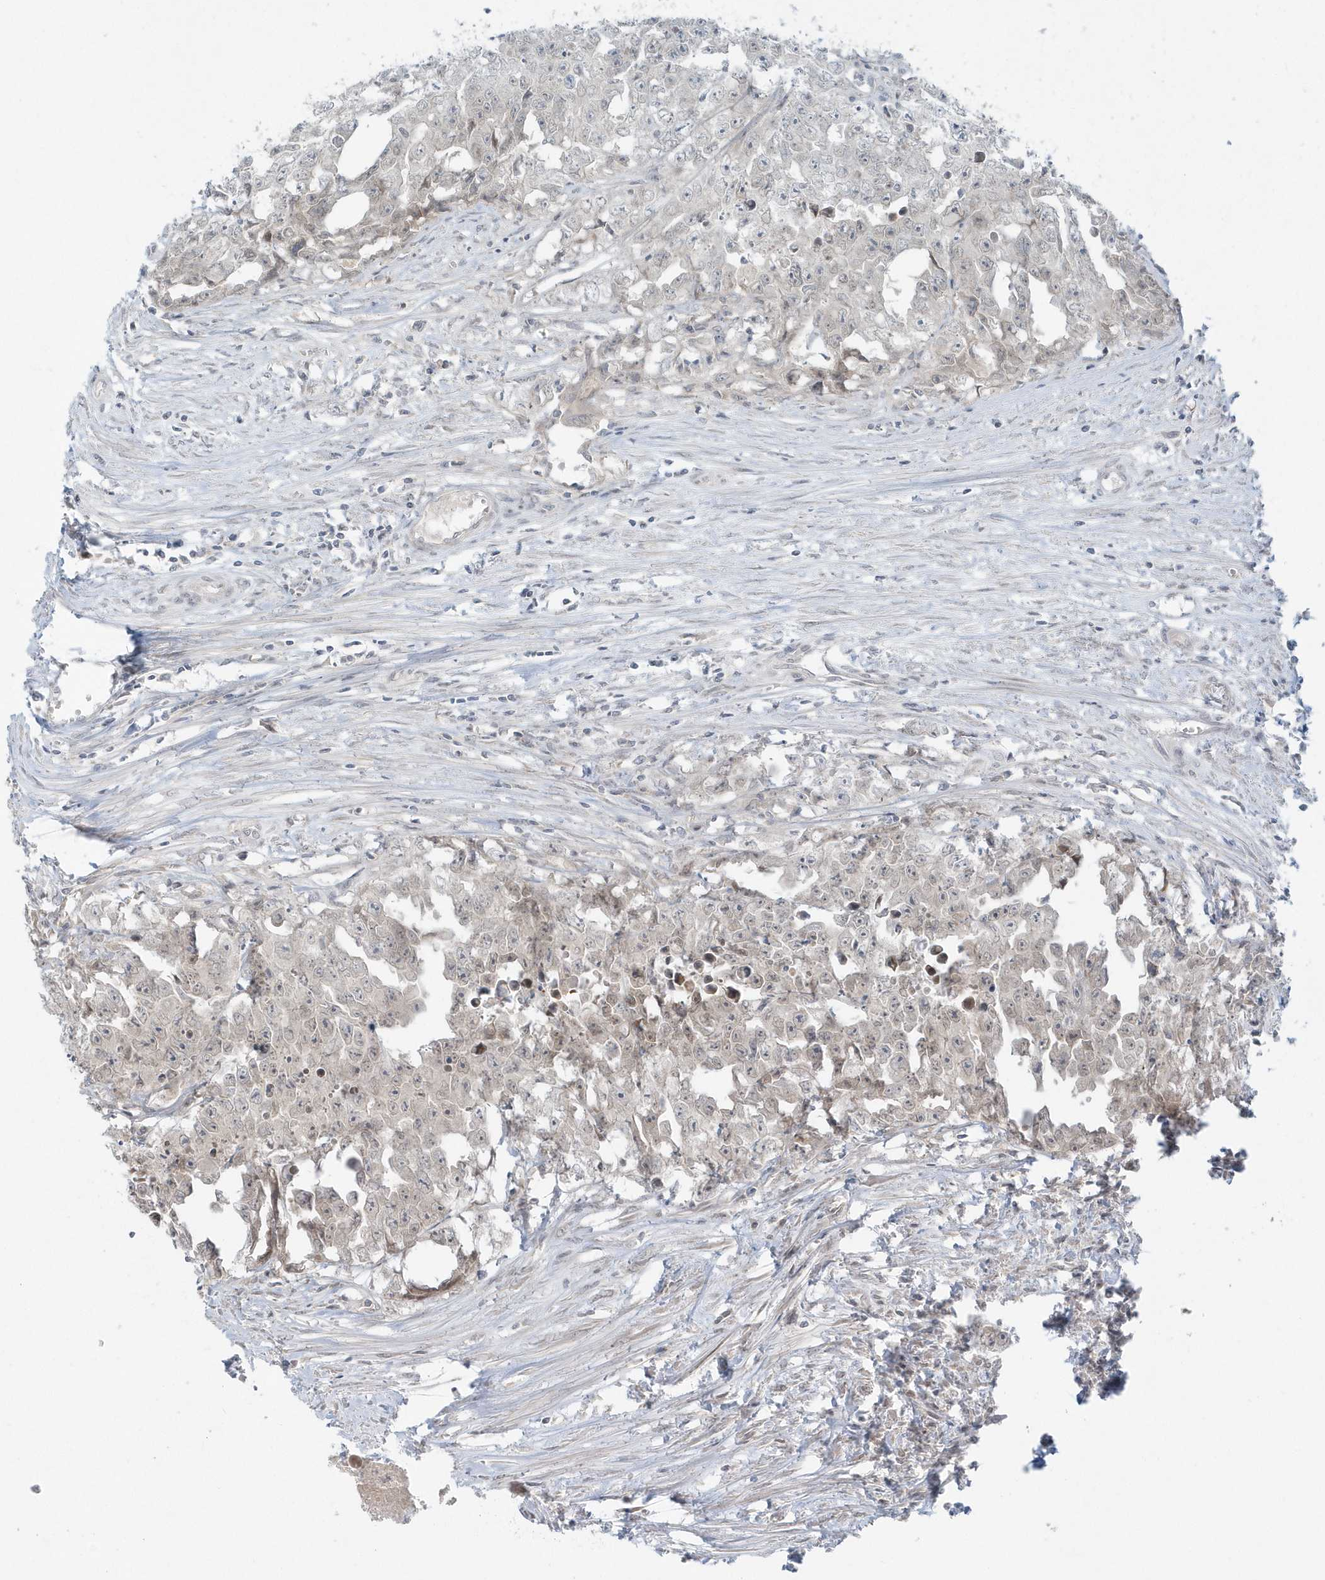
{"staining": {"intensity": "weak", "quantity": "<25%", "location": "nuclear"}, "tissue": "testis cancer", "cell_type": "Tumor cells", "image_type": "cancer", "snomed": [{"axis": "morphology", "description": "Seminoma, NOS"}, {"axis": "morphology", "description": "Carcinoma, Embryonal, NOS"}, {"axis": "topography", "description": "Testis"}], "caption": "This is an immunohistochemistry histopathology image of testis seminoma. There is no staining in tumor cells.", "gene": "BLTP3A", "patient": {"sex": "male", "age": 43}}